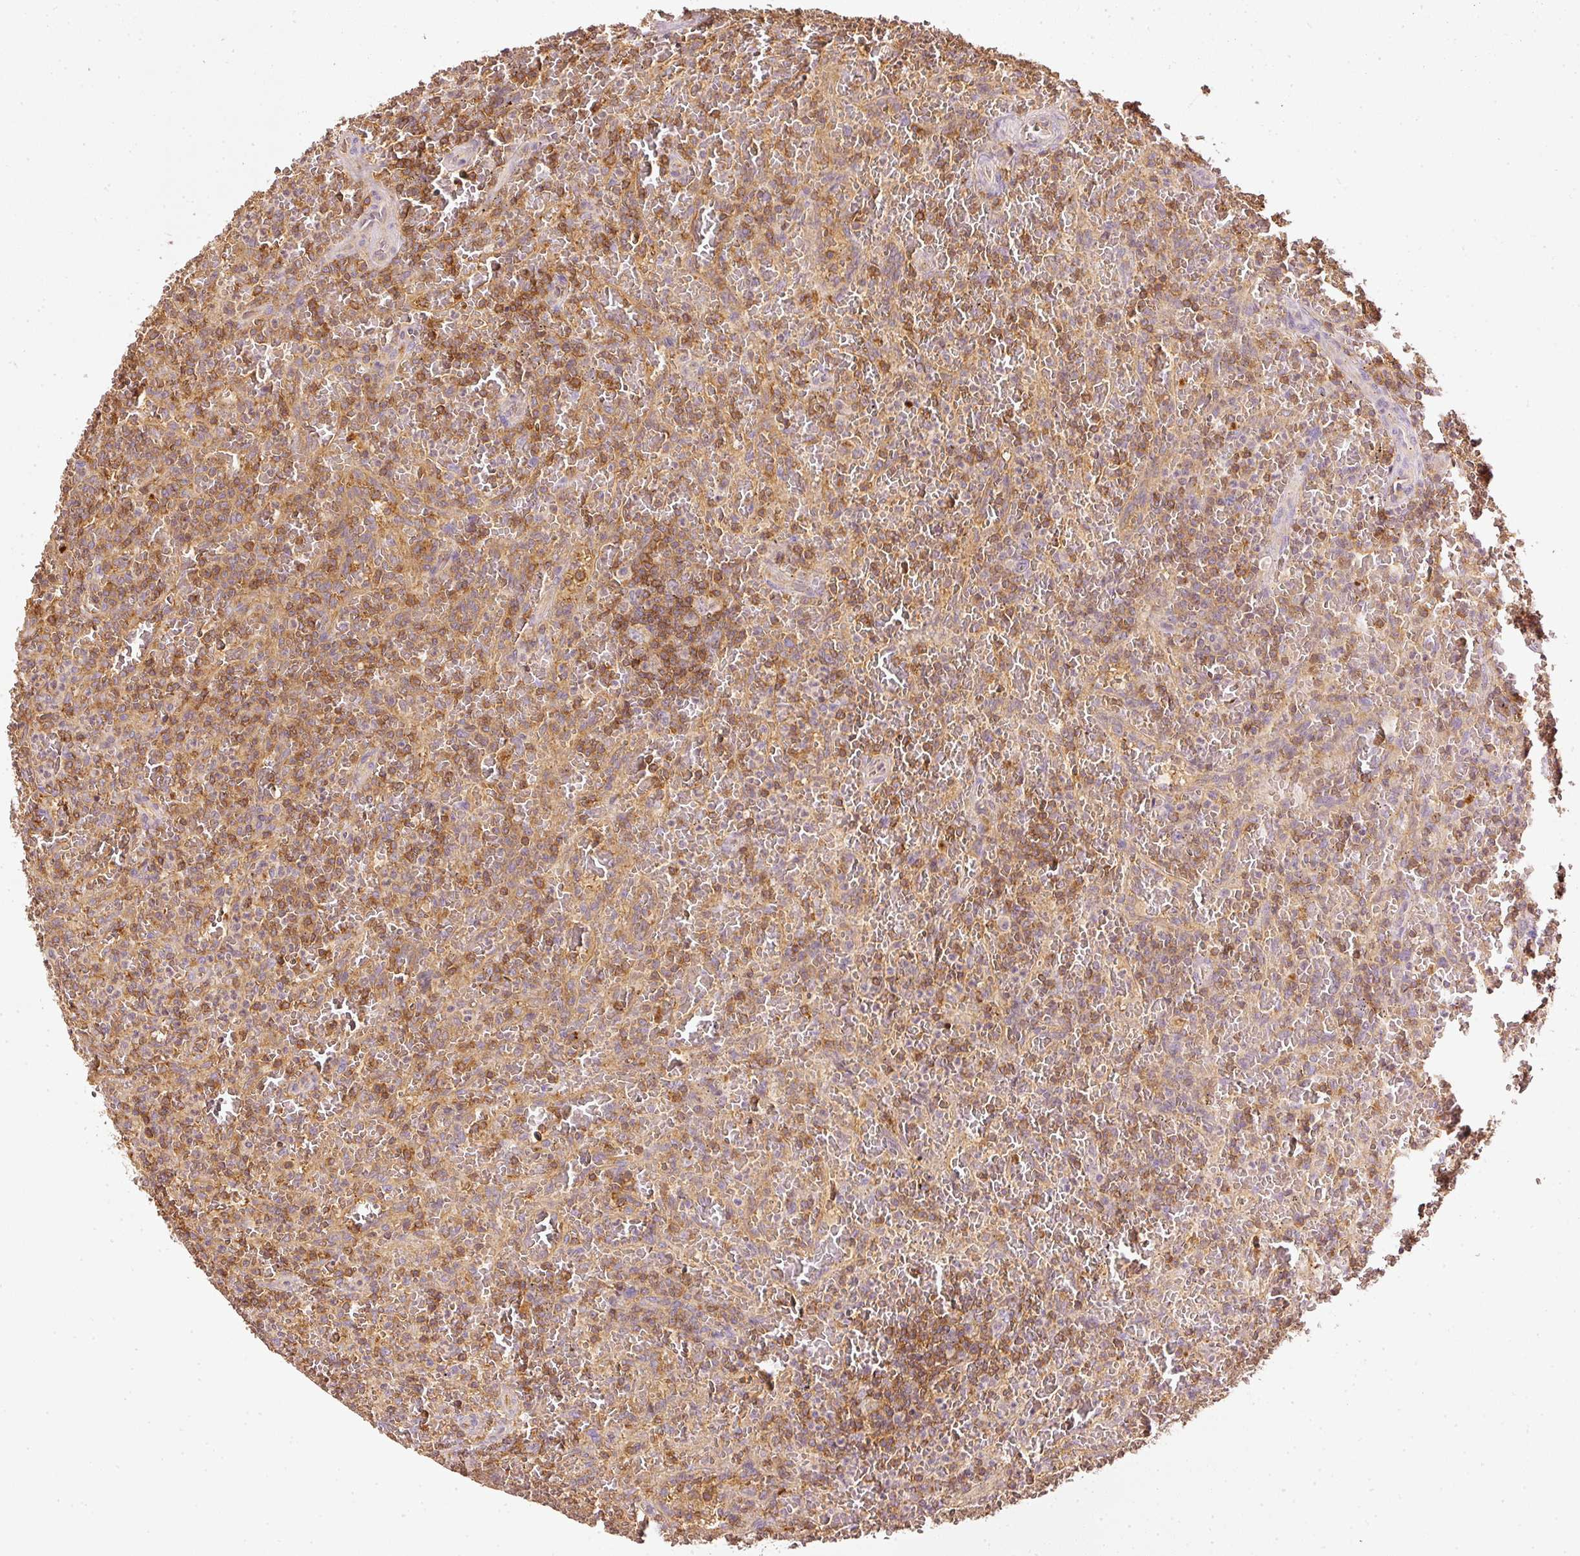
{"staining": {"intensity": "moderate", "quantity": "25%-75%", "location": "cytoplasmic/membranous"}, "tissue": "lymphoma", "cell_type": "Tumor cells", "image_type": "cancer", "snomed": [{"axis": "morphology", "description": "Malignant lymphoma, non-Hodgkin's type, Low grade"}, {"axis": "topography", "description": "Spleen"}], "caption": "This is a histology image of IHC staining of lymphoma, which shows moderate expression in the cytoplasmic/membranous of tumor cells.", "gene": "EVL", "patient": {"sex": "female", "age": 64}}